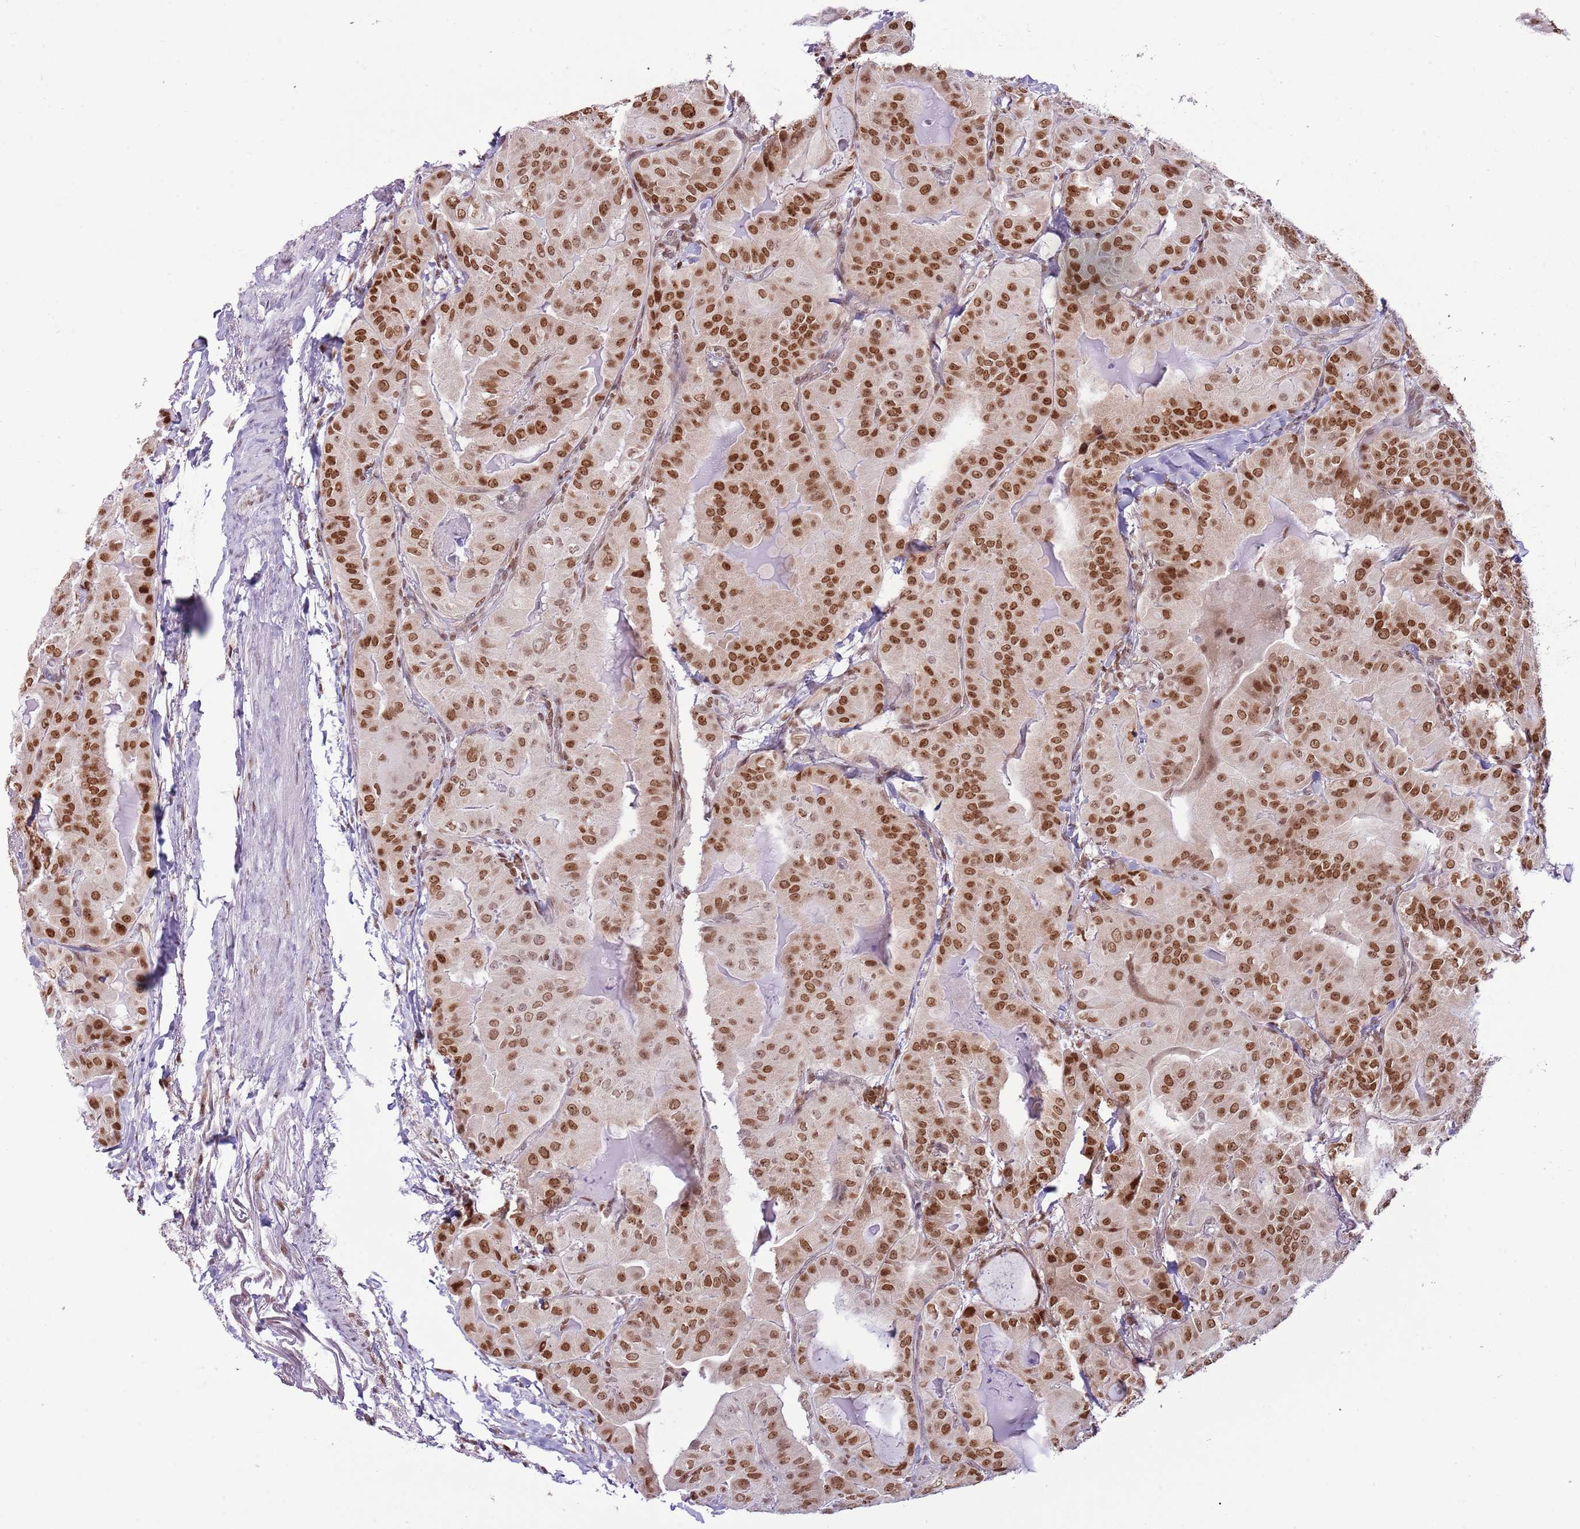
{"staining": {"intensity": "strong", "quantity": ">75%", "location": "nuclear"}, "tissue": "thyroid cancer", "cell_type": "Tumor cells", "image_type": "cancer", "snomed": [{"axis": "morphology", "description": "Papillary adenocarcinoma, NOS"}, {"axis": "topography", "description": "Thyroid gland"}], "caption": "A micrograph showing strong nuclear expression in approximately >75% of tumor cells in thyroid papillary adenocarcinoma, as visualized by brown immunohistochemical staining.", "gene": "SELENOH", "patient": {"sex": "female", "age": 68}}